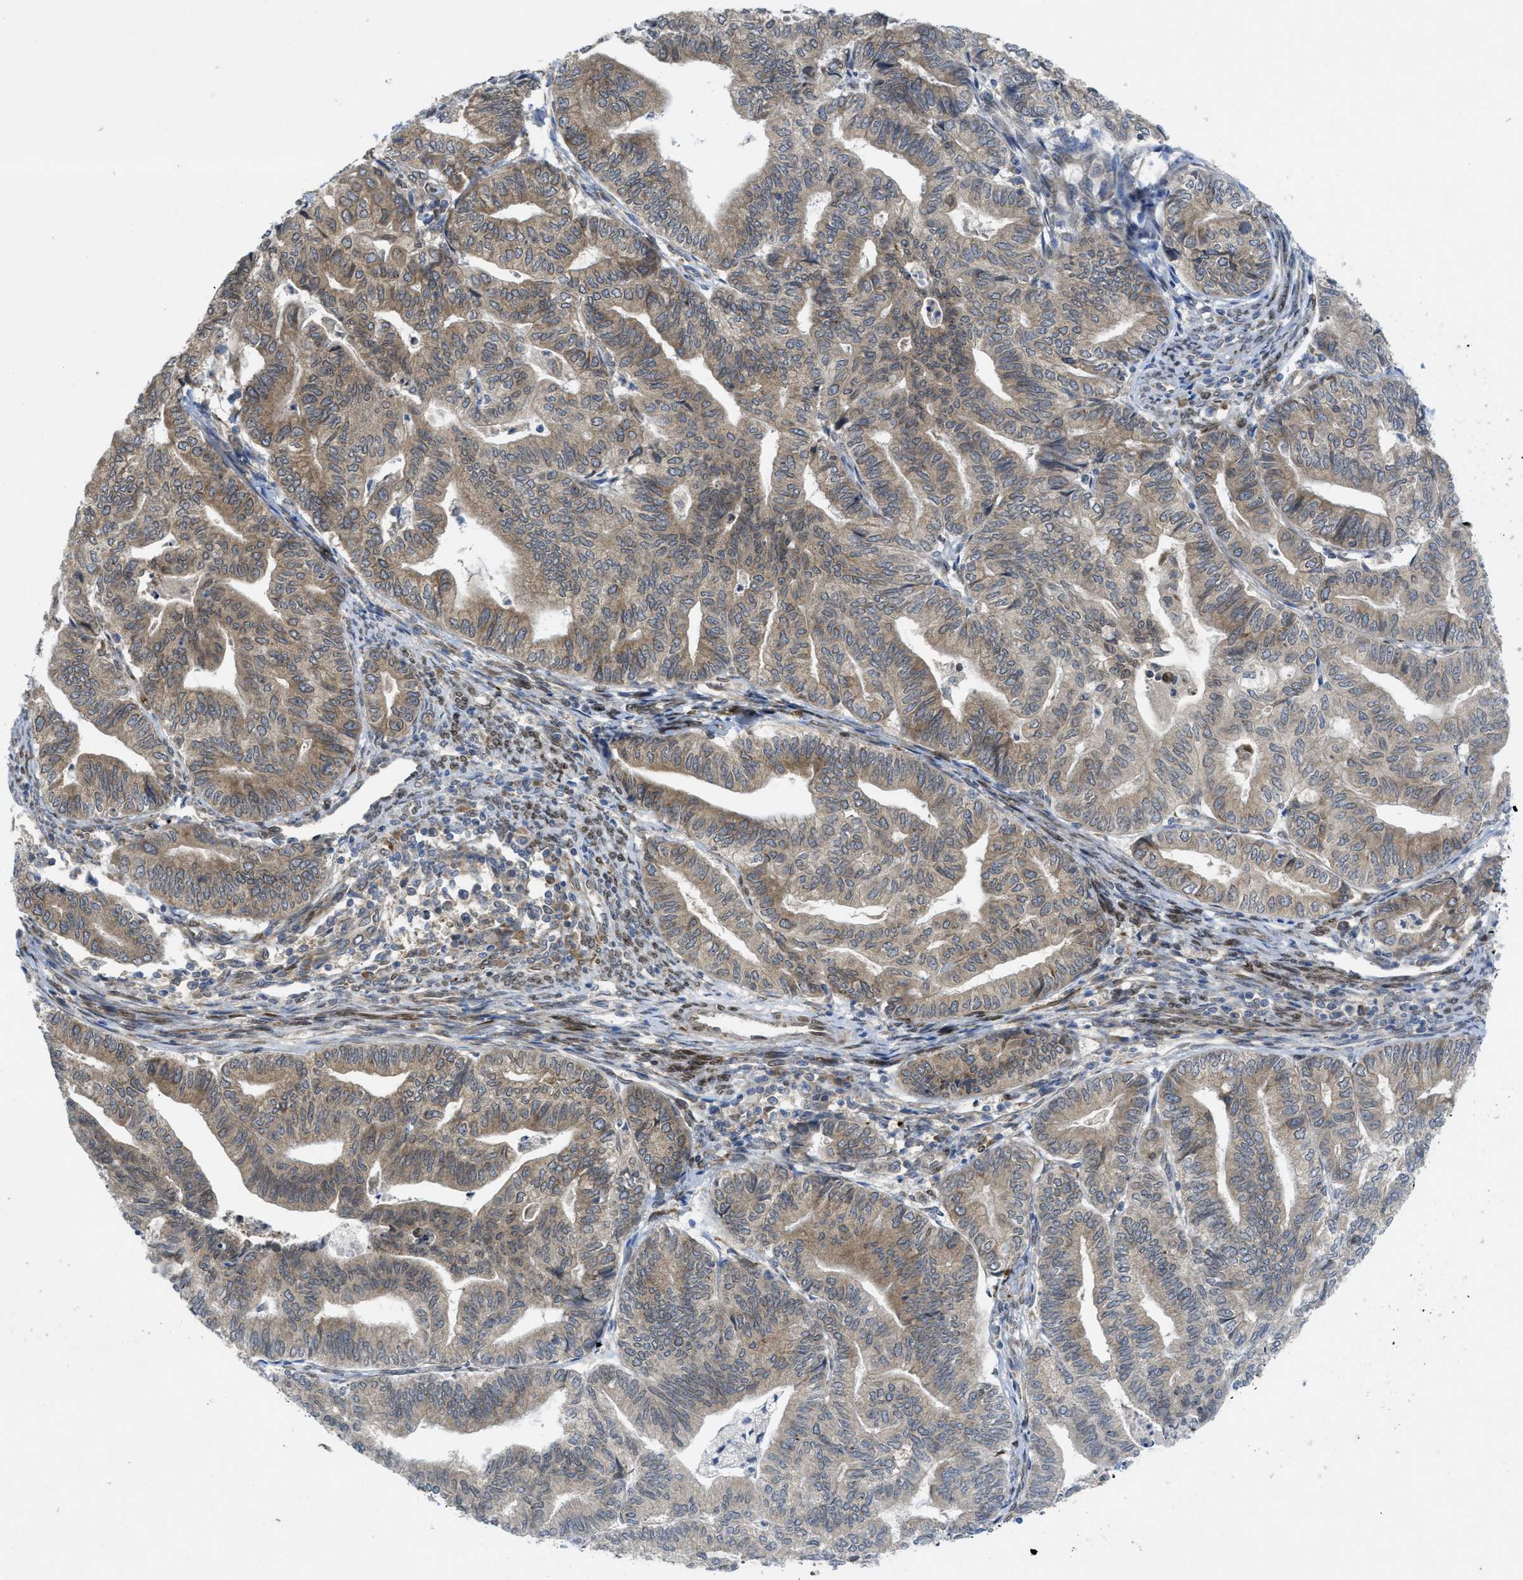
{"staining": {"intensity": "moderate", "quantity": ">75%", "location": "cytoplasmic/membranous"}, "tissue": "endometrial cancer", "cell_type": "Tumor cells", "image_type": "cancer", "snomed": [{"axis": "morphology", "description": "Adenocarcinoma, NOS"}, {"axis": "topography", "description": "Endometrium"}], "caption": "This is an image of immunohistochemistry (IHC) staining of endometrial cancer (adenocarcinoma), which shows moderate expression in the cytoplasmic/membranous of tumor cells.", "gene": "EIF2AK3", "patient": {"sex": "female", "age": 79}}